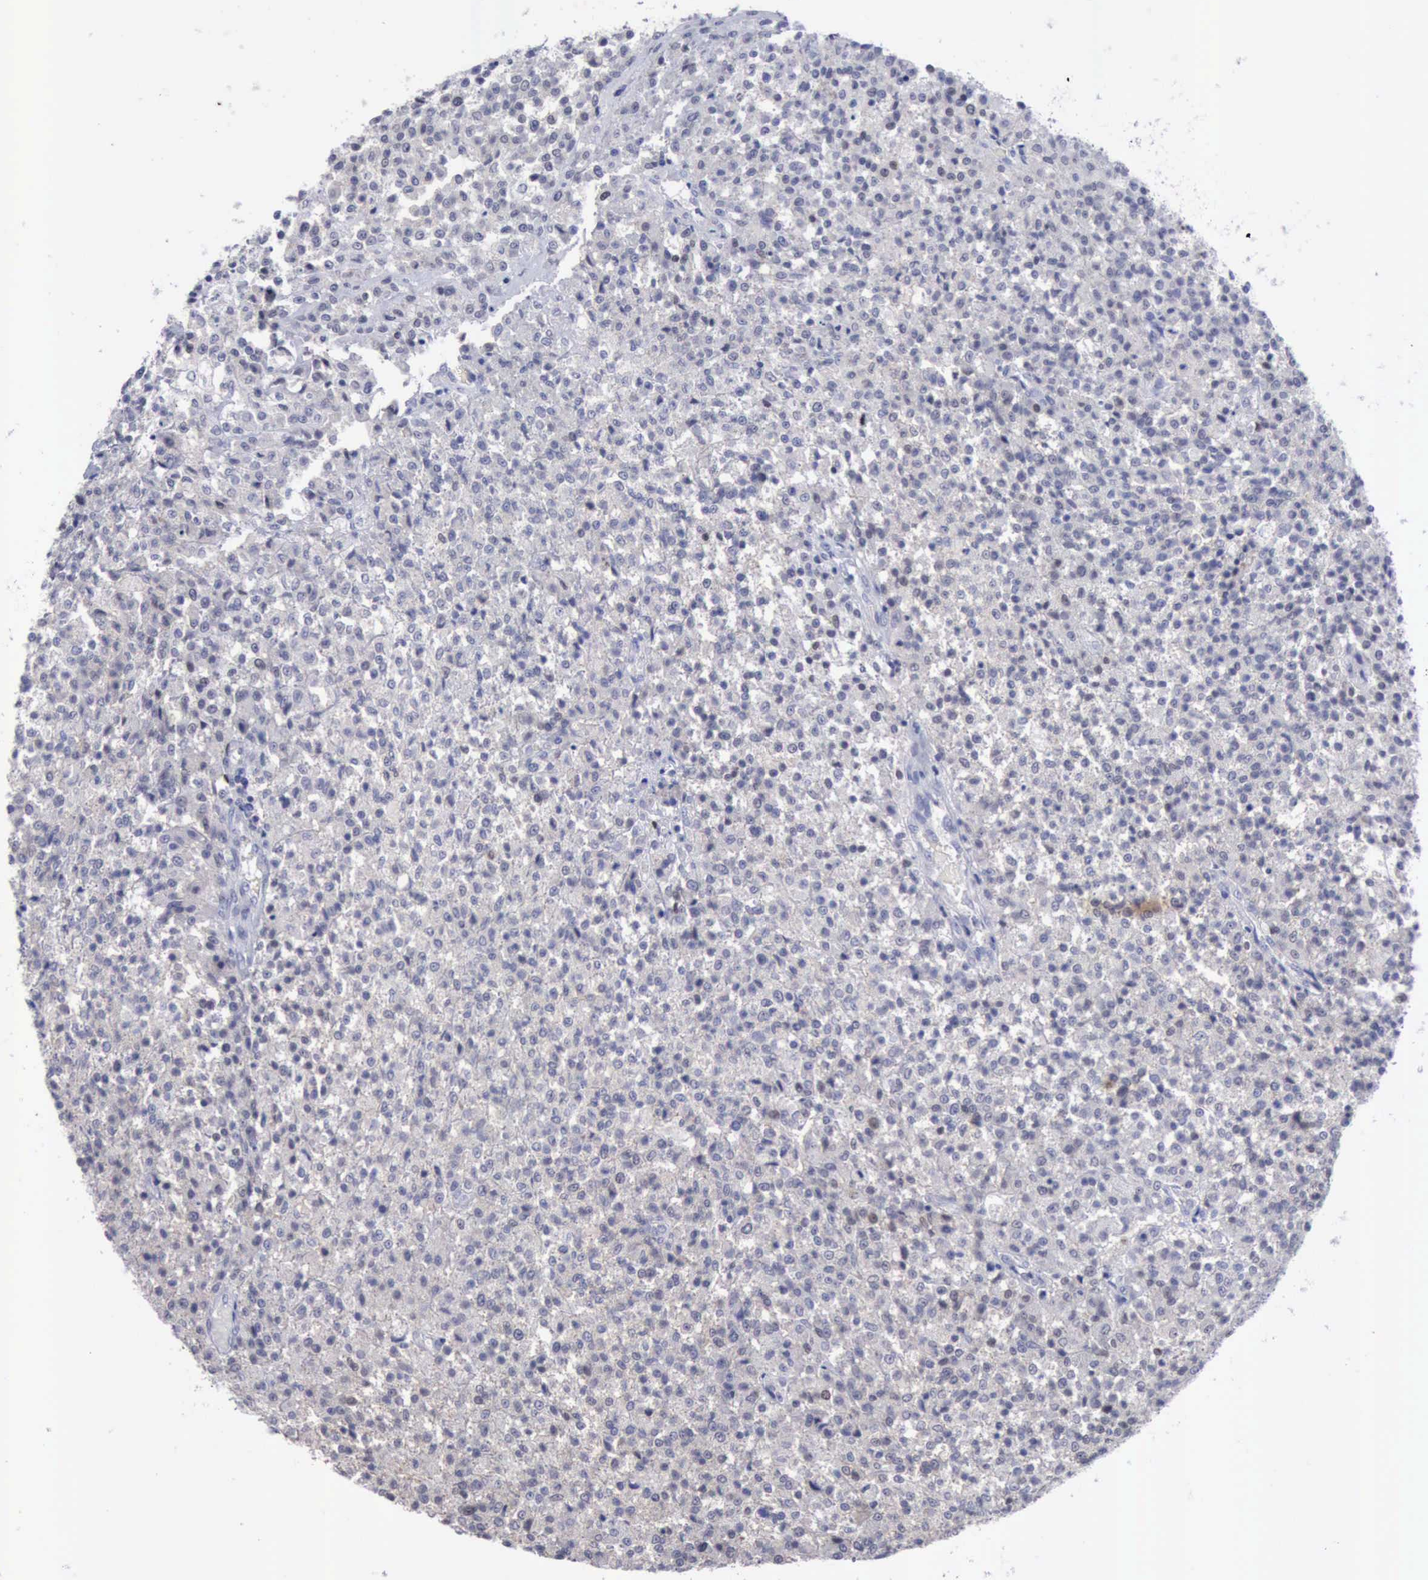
{"staining": {"intensity": "negative", "quantity": "none", "location": "none"}, "tissue": "testis cancer", "cell_type": "Tumor cells", "image_type": "cancer", "snomed": [{"axis": "morphology", "description": "Seminoma, NOS"}, {"axis": "topography", "description": "Testis"}], "caption": "A high-resolution photomicrograph shows immunohistochemistry (IHC) staining of testis cancer, which shows no significant positivity in tumor cells.", "gene": "SATB2", "patient": {"sex": "male", "age": 59}}